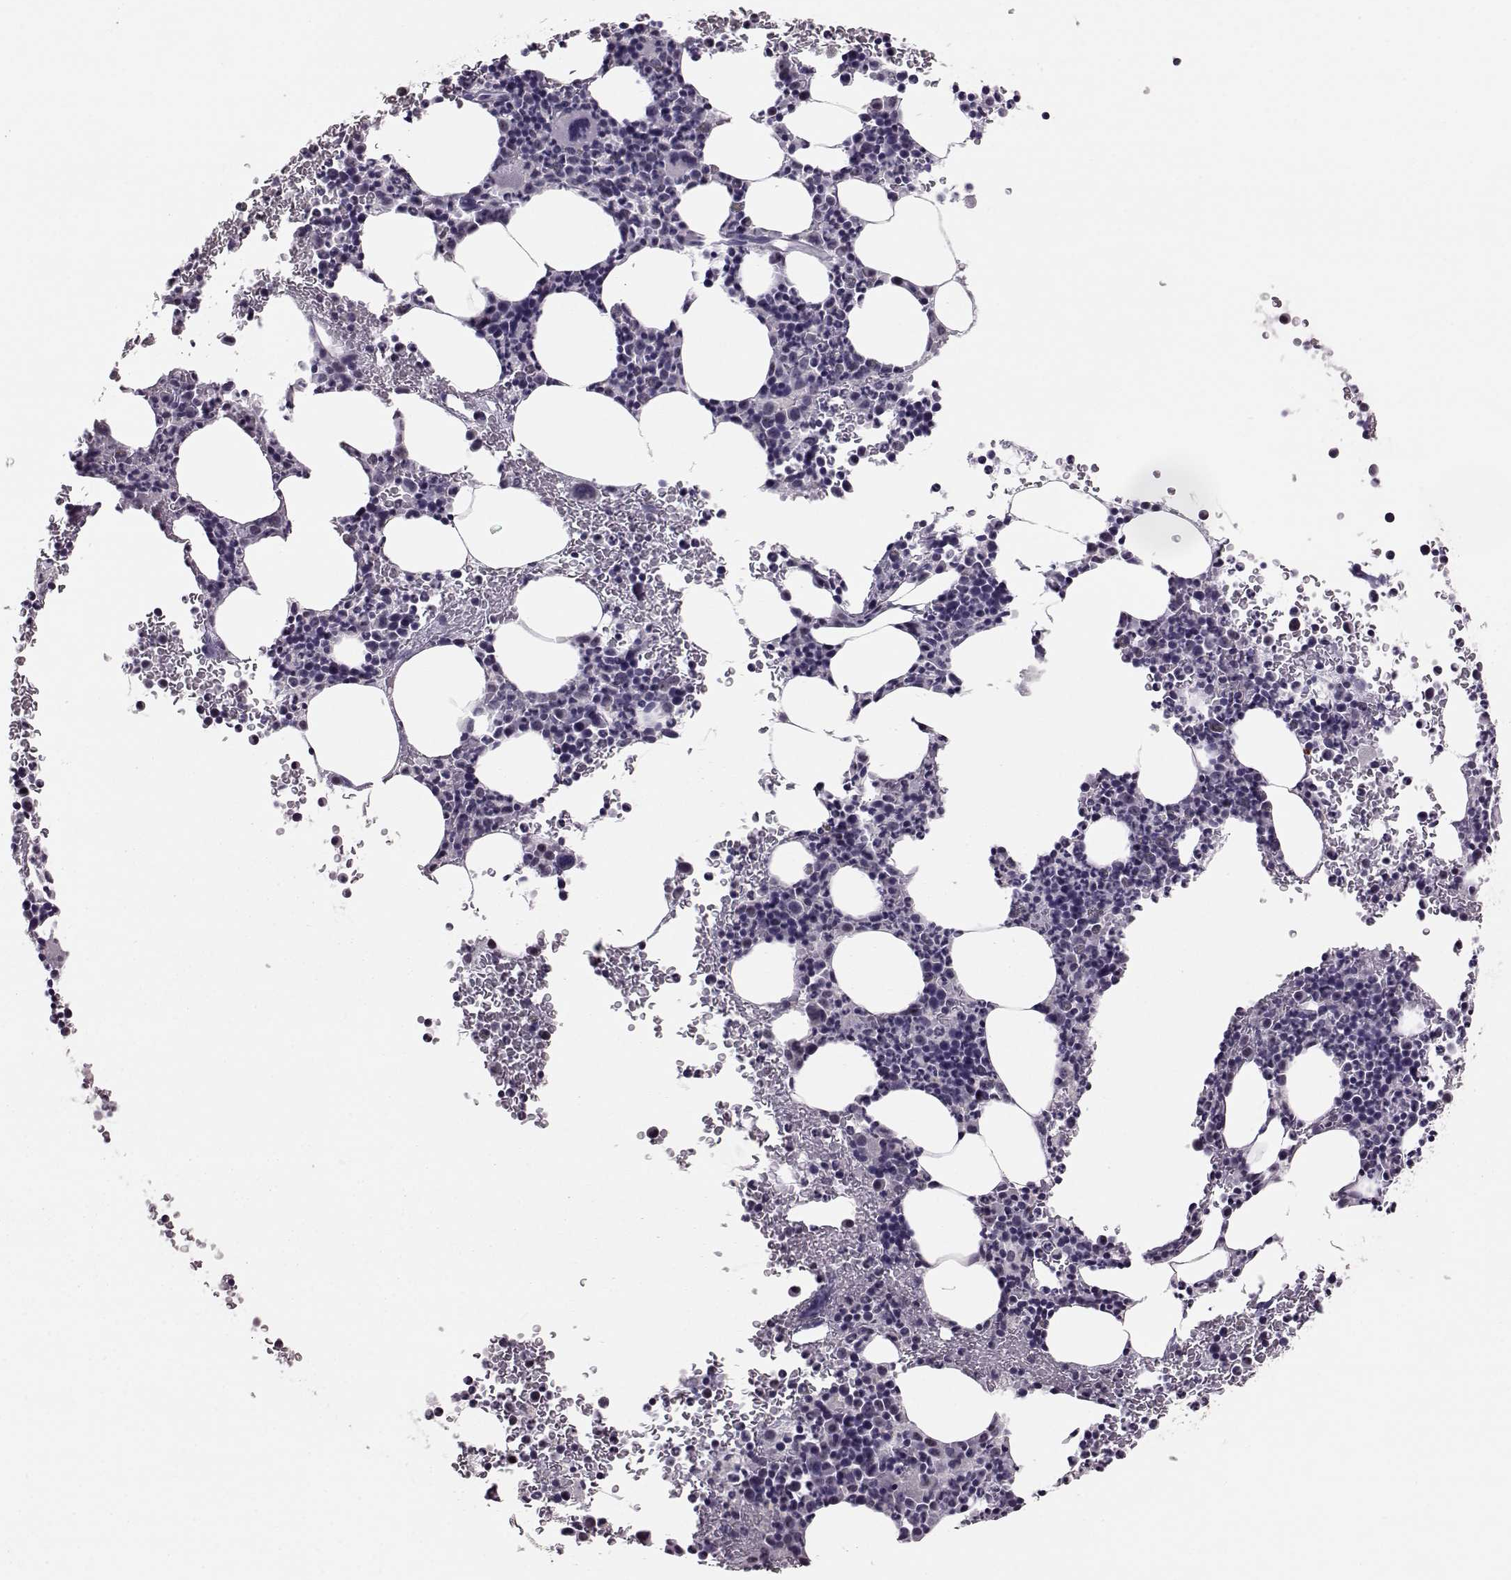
{"staining": {"intensity": "negative", "quantity": "none", "location": "none"}, "tissue": "bone marrow", "cell_type": "Hematopoietic cells", "image_type": "normal", "snomed": [{"axis": "morphology", "description": "Normal tissue, NOS"}, {"axis": "topography", "description": "Bone marrow"}], "caption": "Immunohistochemistry of normal bone marrow displays no expression in hematopoietic cells. (DAB (3,3'-diaminobenzidine) IHC visualized using brightfield microscopy, high magnification).", "gene": "ALDH3A1", "patient": {"sex": "male", "age": 72}}